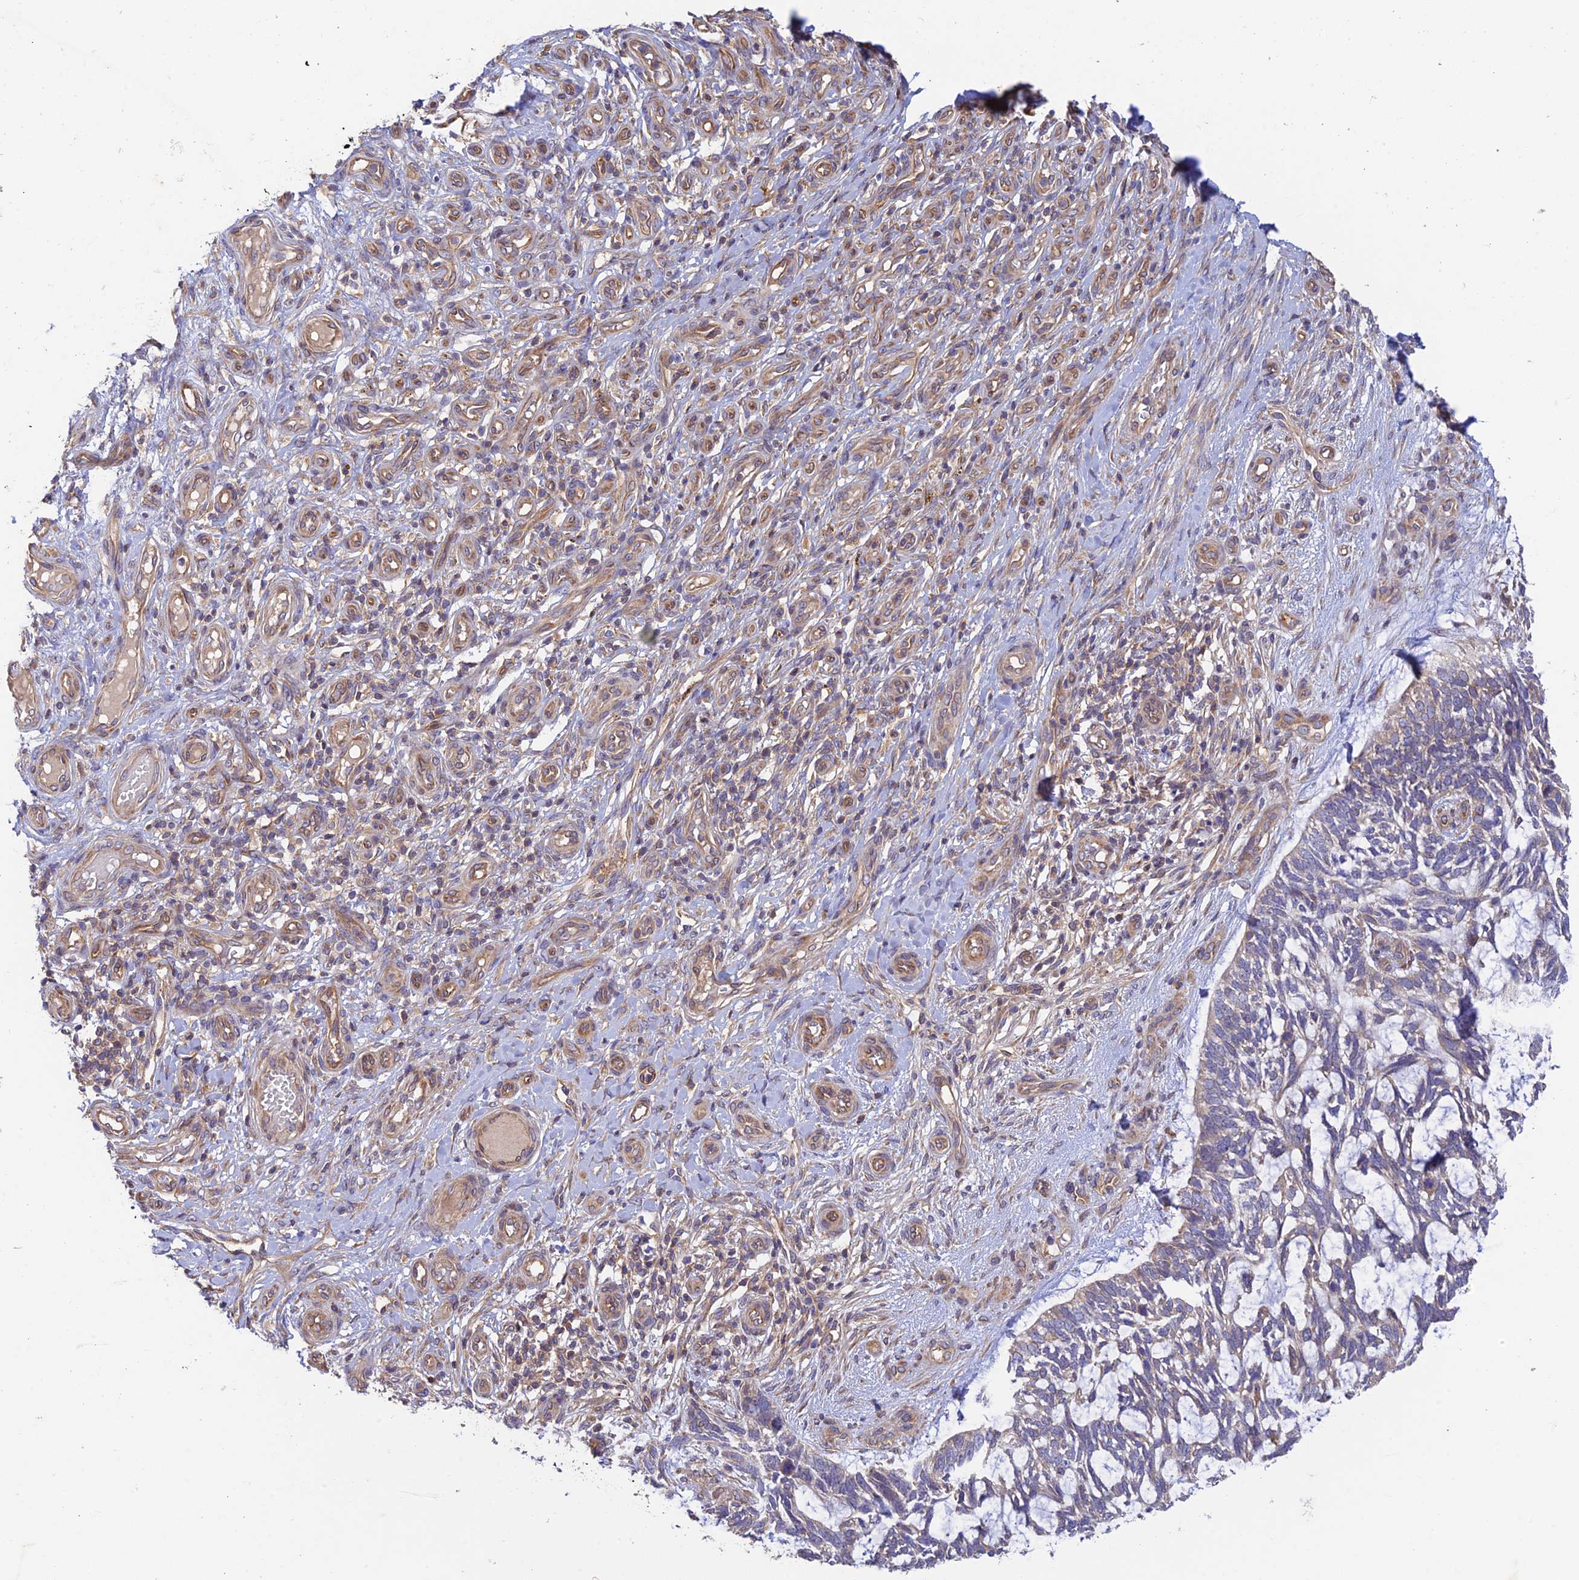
{"staining": {"intensity": "weak", "quantity": "<25%", "location": "cytoplasmic/membranous"}, "tissue": "skin cancer", "cell_type": "Tumor cells", "image_type": "cancer", "snomed": [{"axis": "morphology", "description": "Basal cell carcinoma"}, {"axis": "topography", "description": "Skin"}], "caption": "Immunohistochemical staining of skin cancer displays no significant staining in tumor cells.", "gene": "MYO9A", "patient": {"sex": "male", "age": 88}}